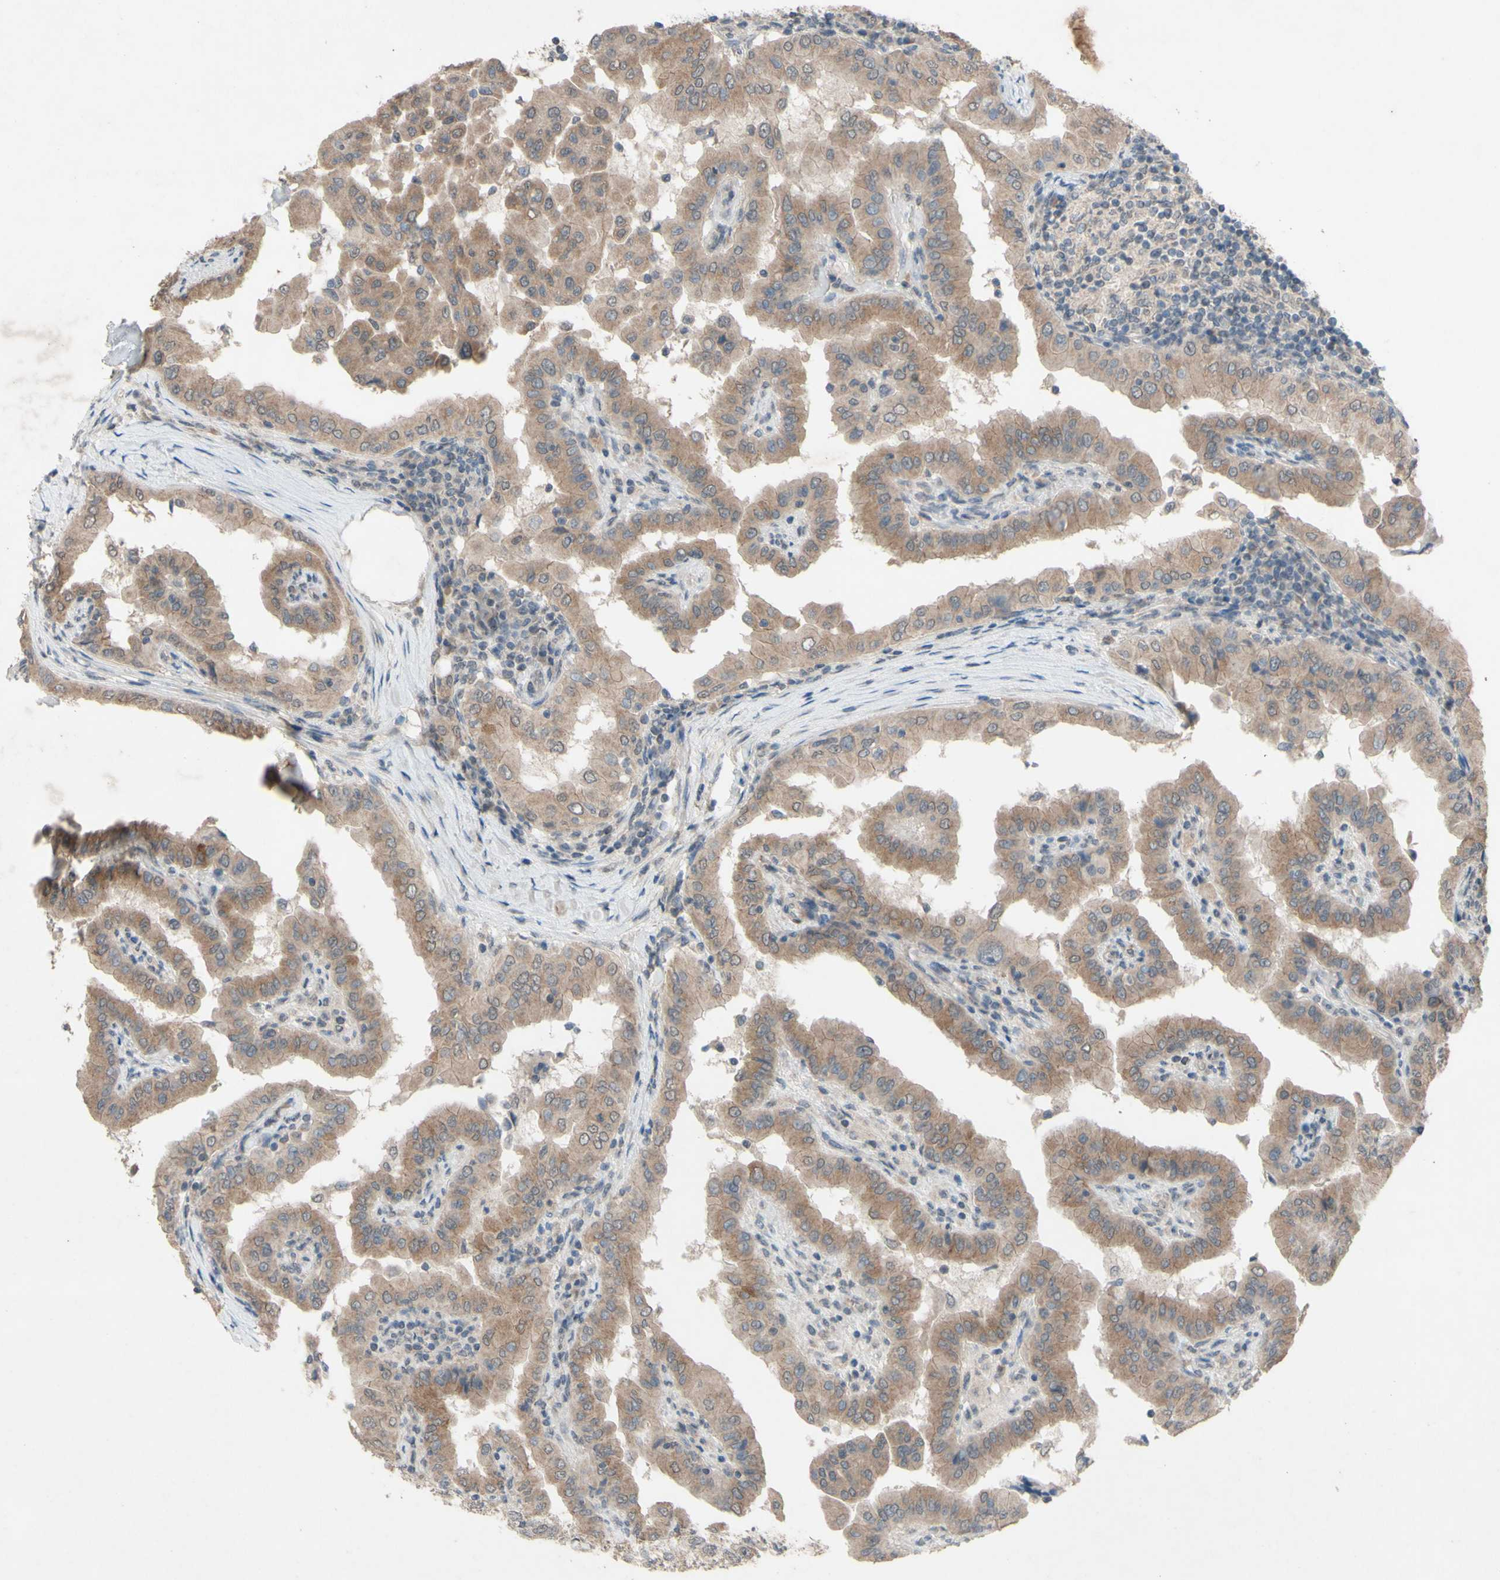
{"staining": {"intensity": "moderate", "quantity": ">75%", "location": "cytoplasmic/membranous"}, "tissue": "thyroid cancer", "cell_type": "Tumor cells", "image_type": "cancer", "snomed": [{"axis": "morphology", "description": "Papillary adenocarcinoma, NOS"}, {"axis": "topography", "description": "Thyroid gland"}], "caption": "Thyroid papillary adenocarcinoma tissue shows moderate cytoplasmic/membranous expression in about >75% of tumor cells", "gene": "CDCP1", "patient": {"sex": "male", "age": 33}}